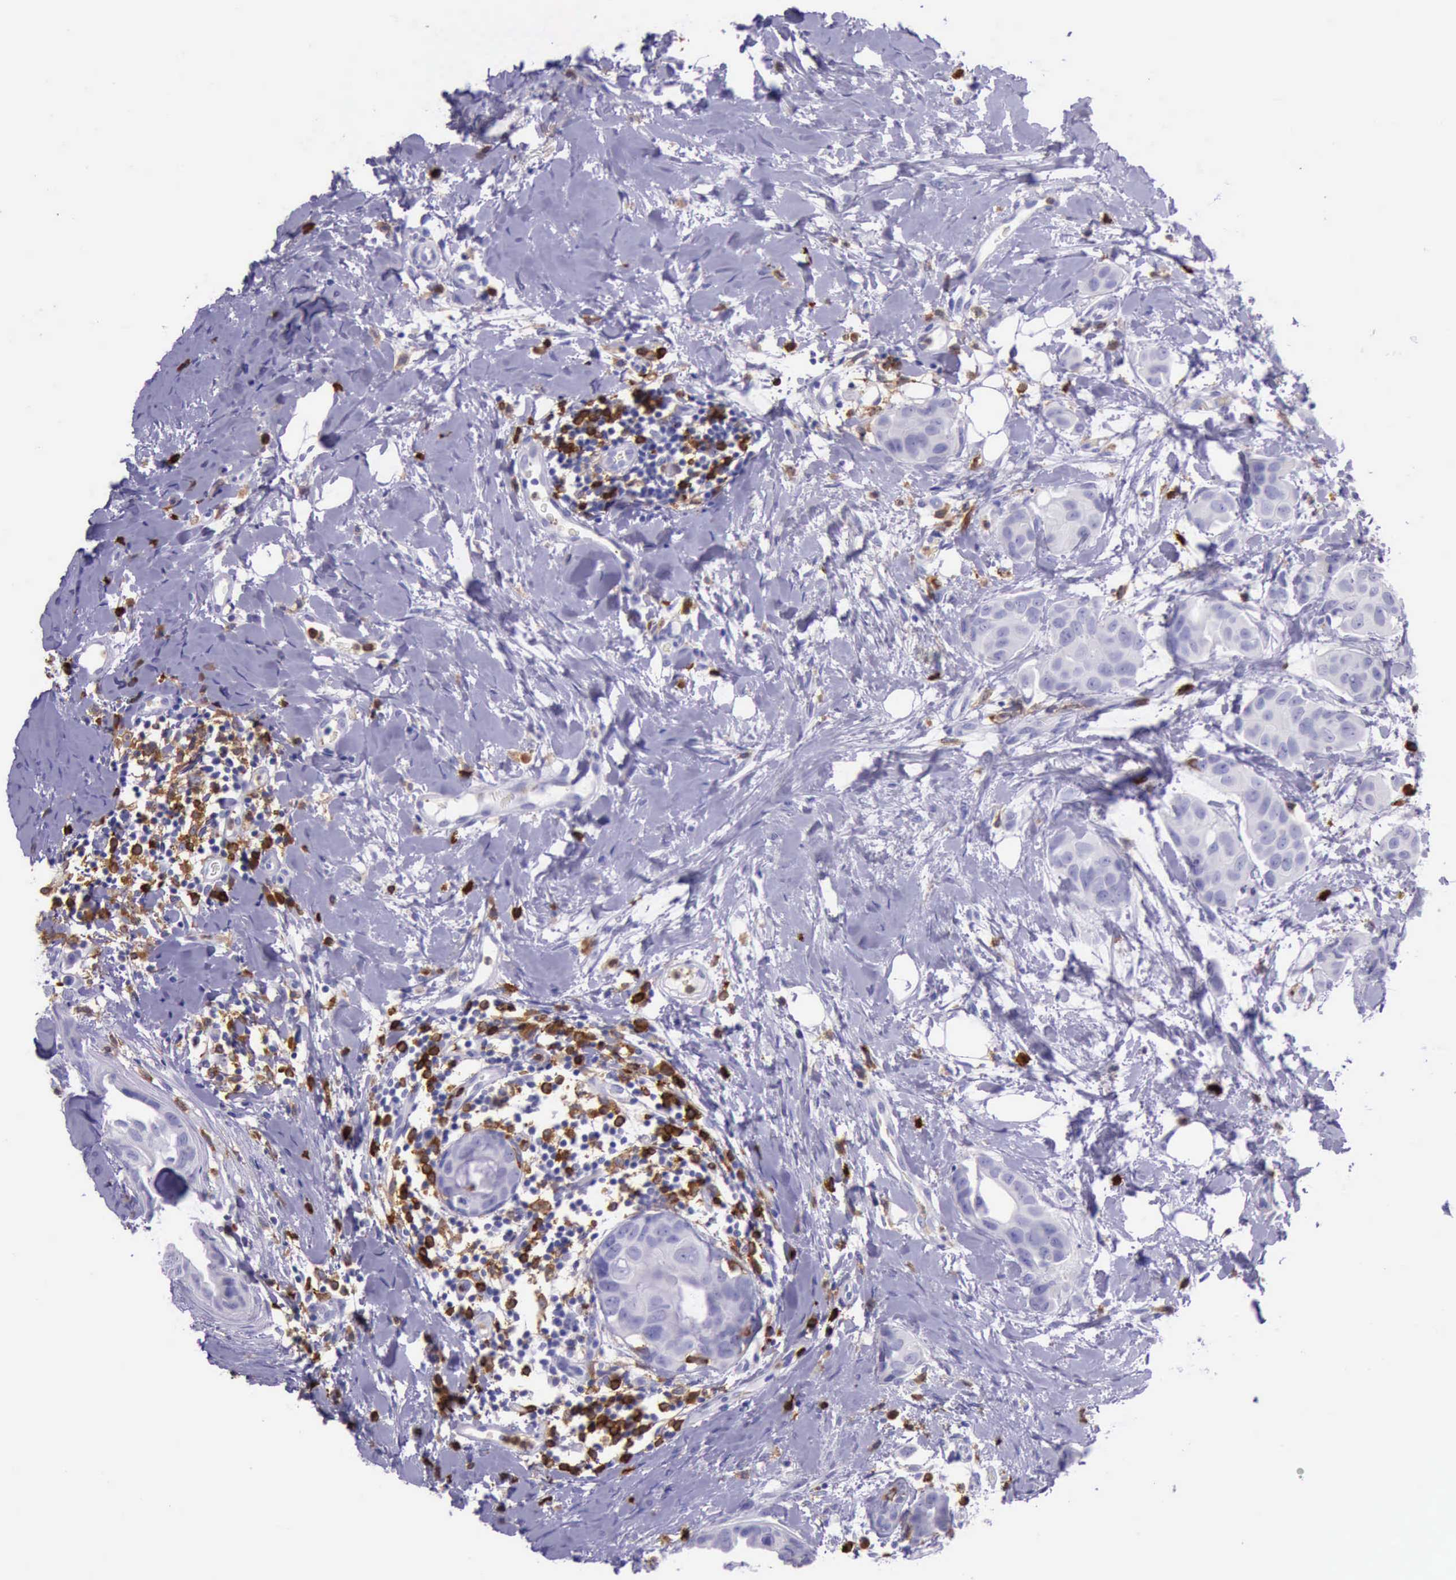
{"staining": {"intensity": "negative", "quantity": "none", "location": "none"}, "tissue": "breast cancer", "cell_type": "Tumor cells", "image_type": "cancer", "snomed": [{"axis": "morphology", "description": "Duct carcinoma"}, {"axis": "topography", "description": "Breast"}], "caption": "A high-resolution image shows IHC staining of intraductal carcinoma (breast), which shows no significant positivity in tumor cells.", "gene": "BTK", "patient": {"sex": "female", "age": 40}}